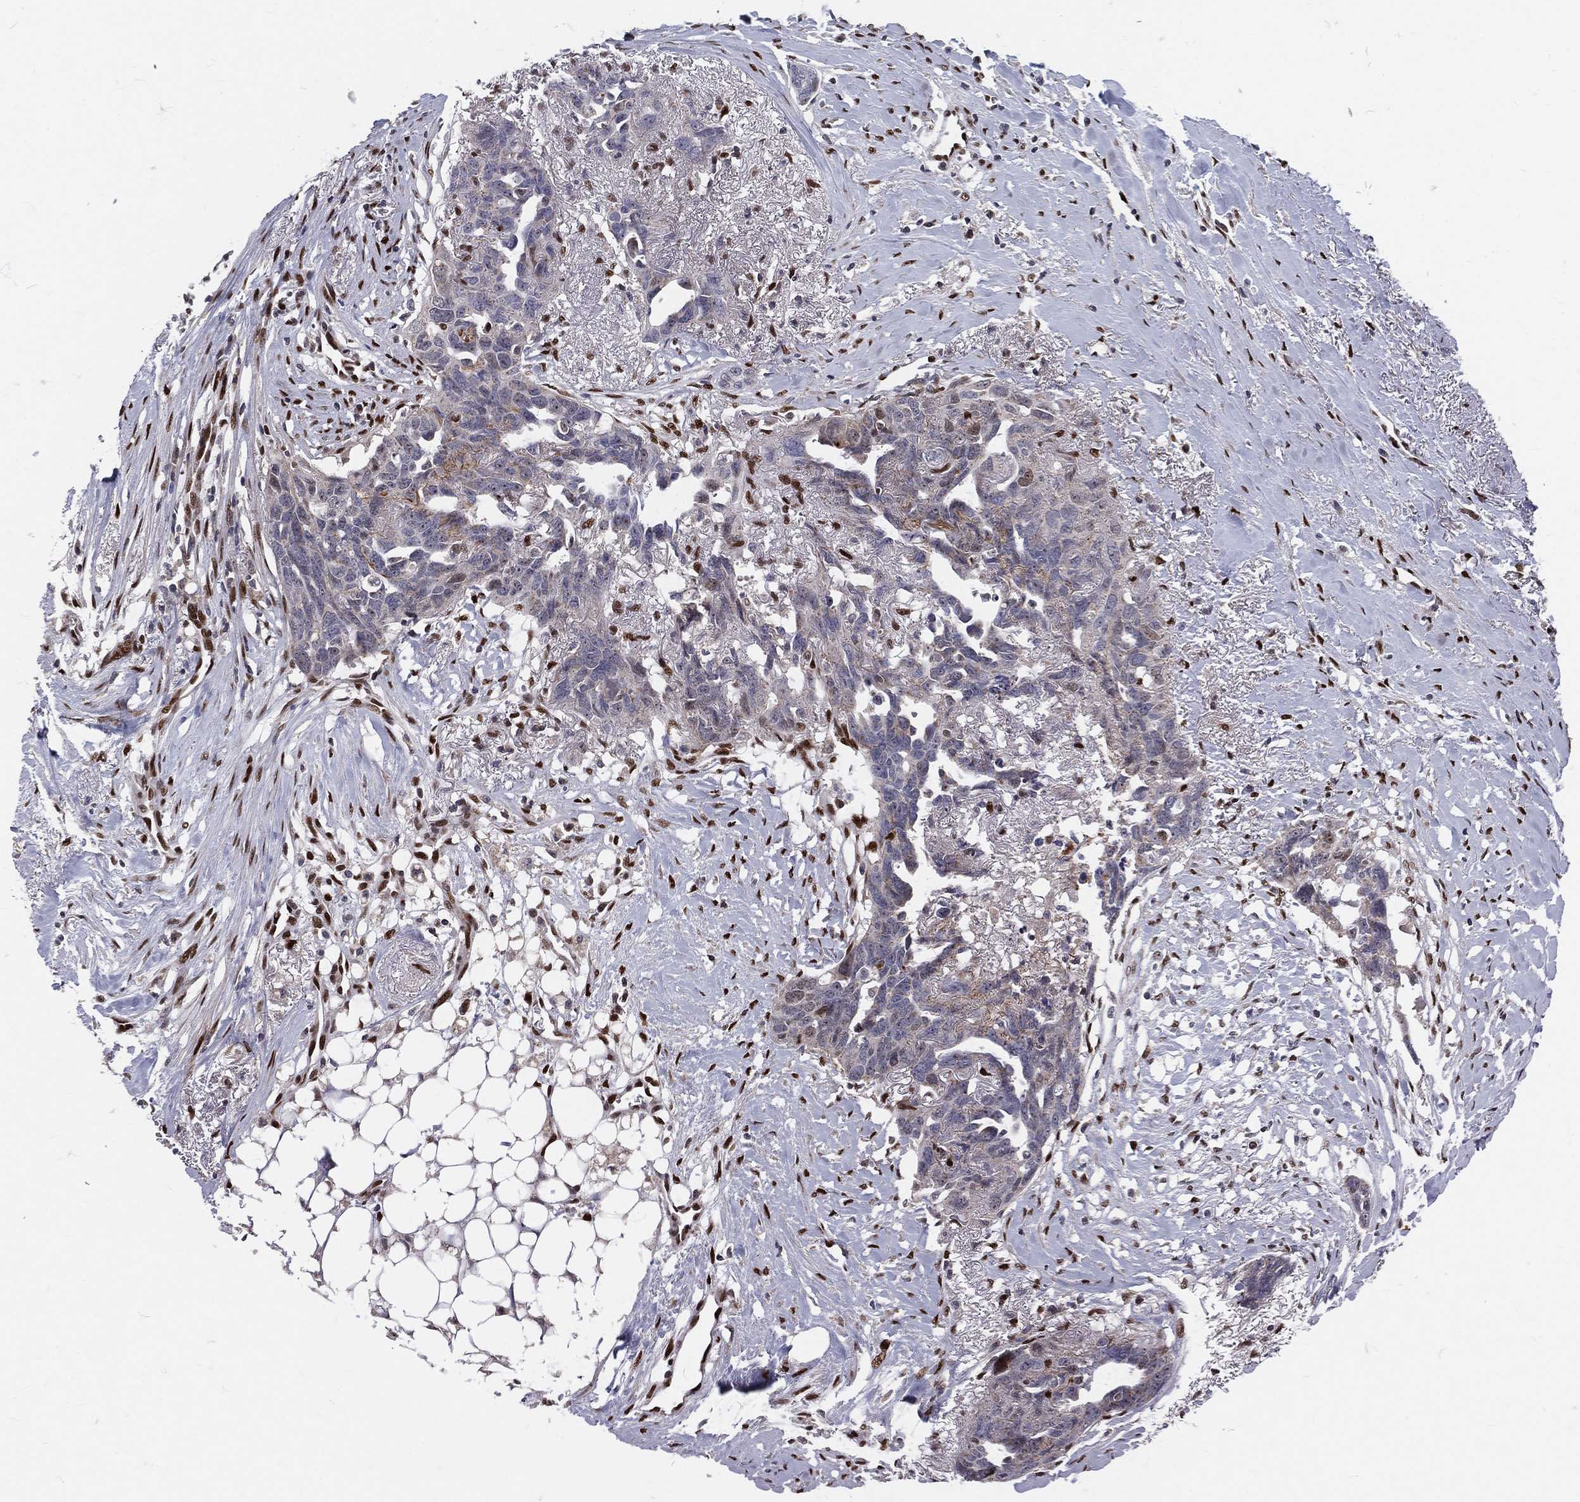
{"staining": {"intensity": "negative", "quantity": "none", "location": "none"}, "tissue": "ovarian cancer", "cell_type": "Tumor cells", "image_type": "cancer", "snomed": [{"axis": "morphology", "description": "Cystadenocarcinoma, serous, NOS"}, {"axis": "topography", "description": "Ovary"}], "caption": "Immunohistochemistry image of neoplastic tissue: ovarian cancer (serous cystadenocarcinoma) stained with DAB exhibits no significant protein staining in tumor cells.", "gene": "ZEB1", "patient": {"sex": "female", "age": 69}}